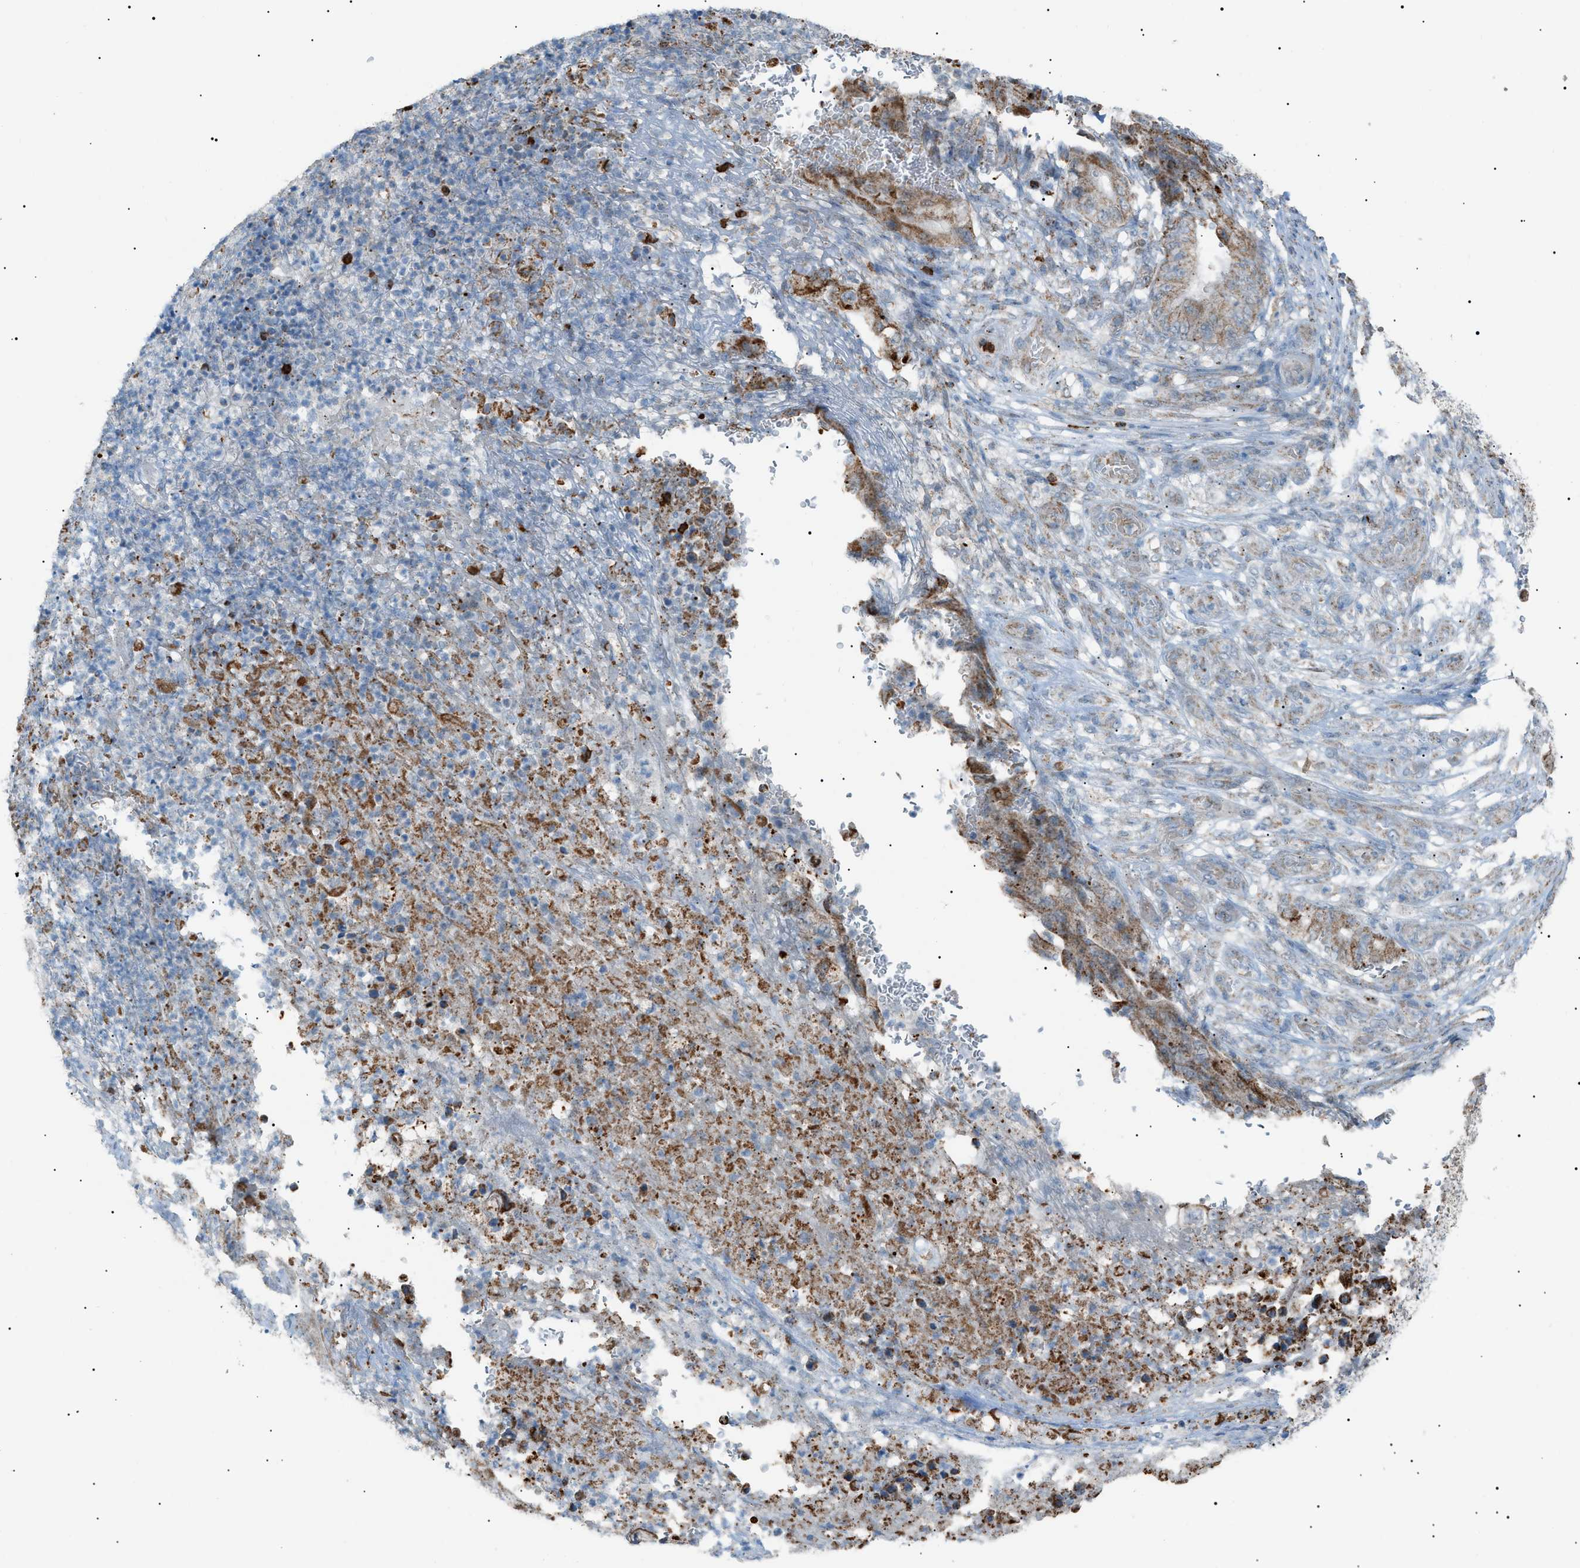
{"staining": {"intensity": "moderate", "quantity": ">75%", "location": "cytoplasmic/membranous"}, "tissue": "stomach cancer", "cell_type": "Tumor cells", "image_type": "cancer", "snomed": [{"axis": "morphology", "description": "Adenocarcinoma, NOS"}, {"axis": "topography", "description": "Stomach"}], "caption": "IHC image of stomach cancer stained for a protein (brown), which exhibits medium levels of moderate cytoplasmic/membranous expression in about >75% of tumor cells.", "gene": "ZNF516", "patient": {"sex": "female", "age": 73}}